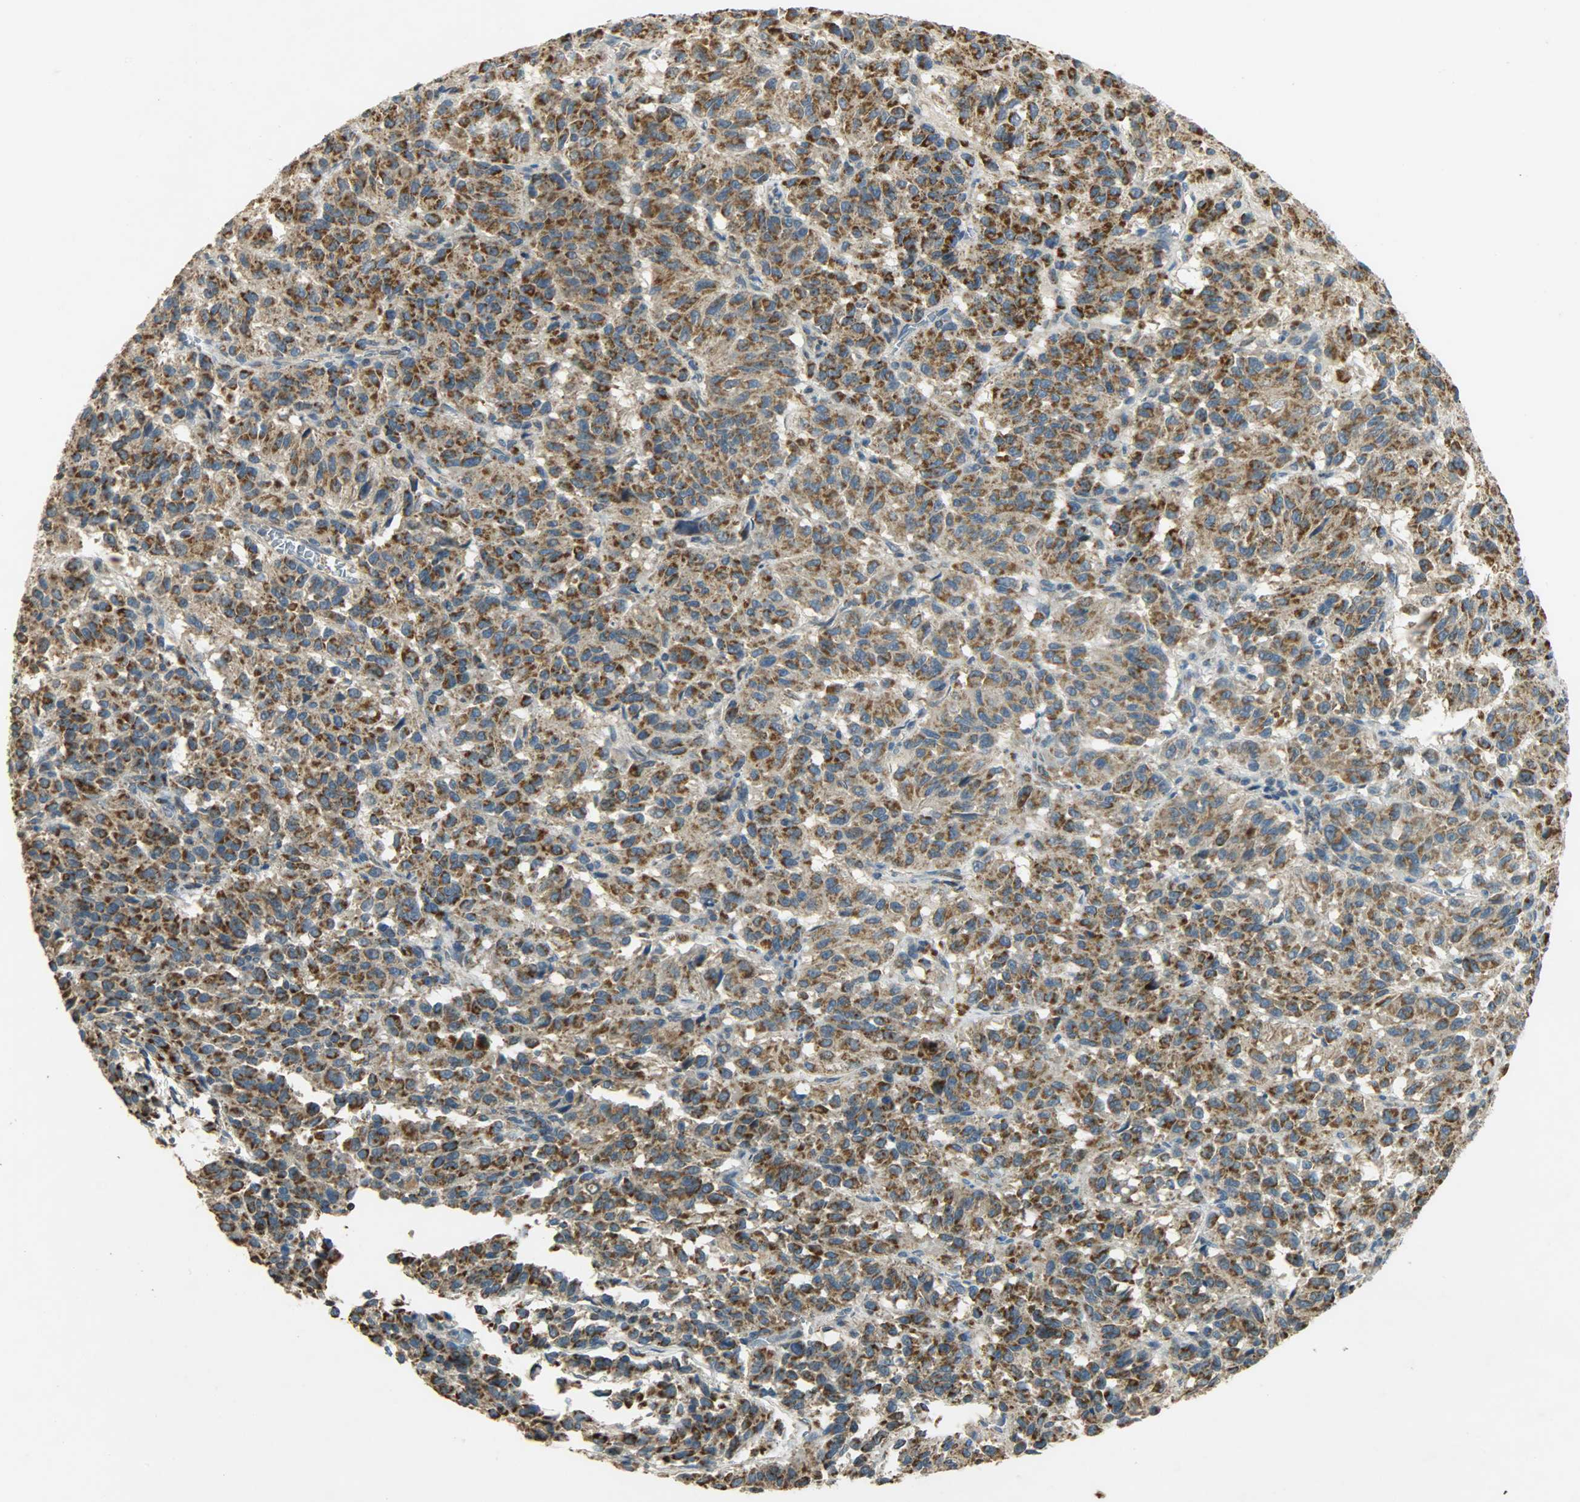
{"staining": {"intensity": "moderate", "quantity": ">75%", "location": "cytoplasmic/membranous"}, "tissue": "melanoma", "cell_type": "Tumor cells", "image_type": "cancer", "snomed": [{"axis": "morphology", "description": "Malignant melanoma, Metastatic site"}, {"axis": "topography", "description": "Lung"}], "caption": "A brown stain shows moderate cytoplasmic/membranous staining of a protein in human melanoma tumor cells.", "gene": "HDHD5", "patient": {"sex": "male", "age": 64}}